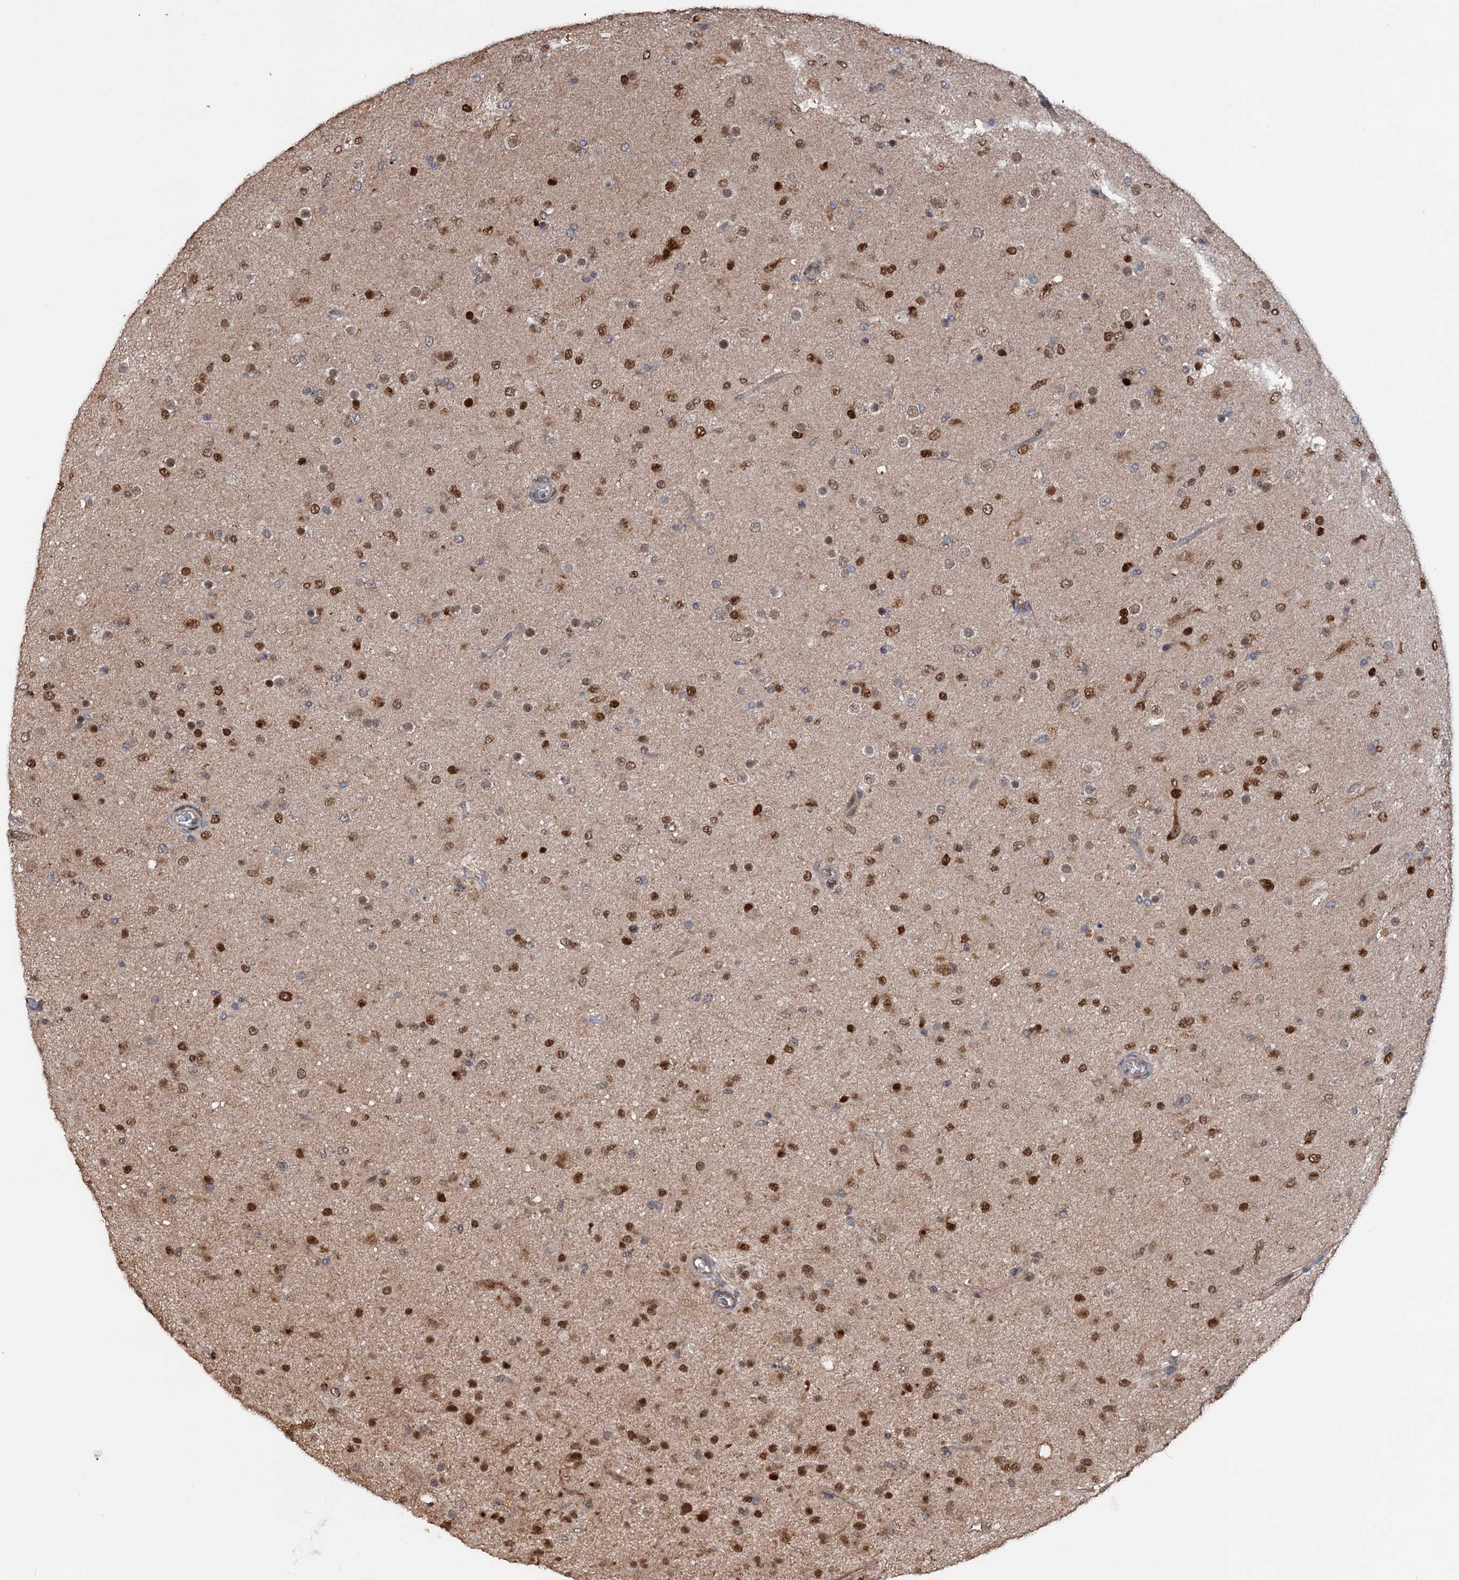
{"staining": {"intensity": "strong", "quantity": "25%-75%", "location": "nuclear"}, "tissue": "glioma", "cell_type": "Tumor cells", "image_type": "cancer", "snomed": [{"axis": "morphology", "description": "Glioma, malignant, Low grade"}, {"axis": "topography", "description": "Brain"}], "caption": "Immunohistochemical staining of low-grade glioma (malignant) reveals high levels of strong nuclear staining in about 25%-75% of tumor cells.", "gene": "NCAPD2", "patient": {"sex": "male", "age": 65}}